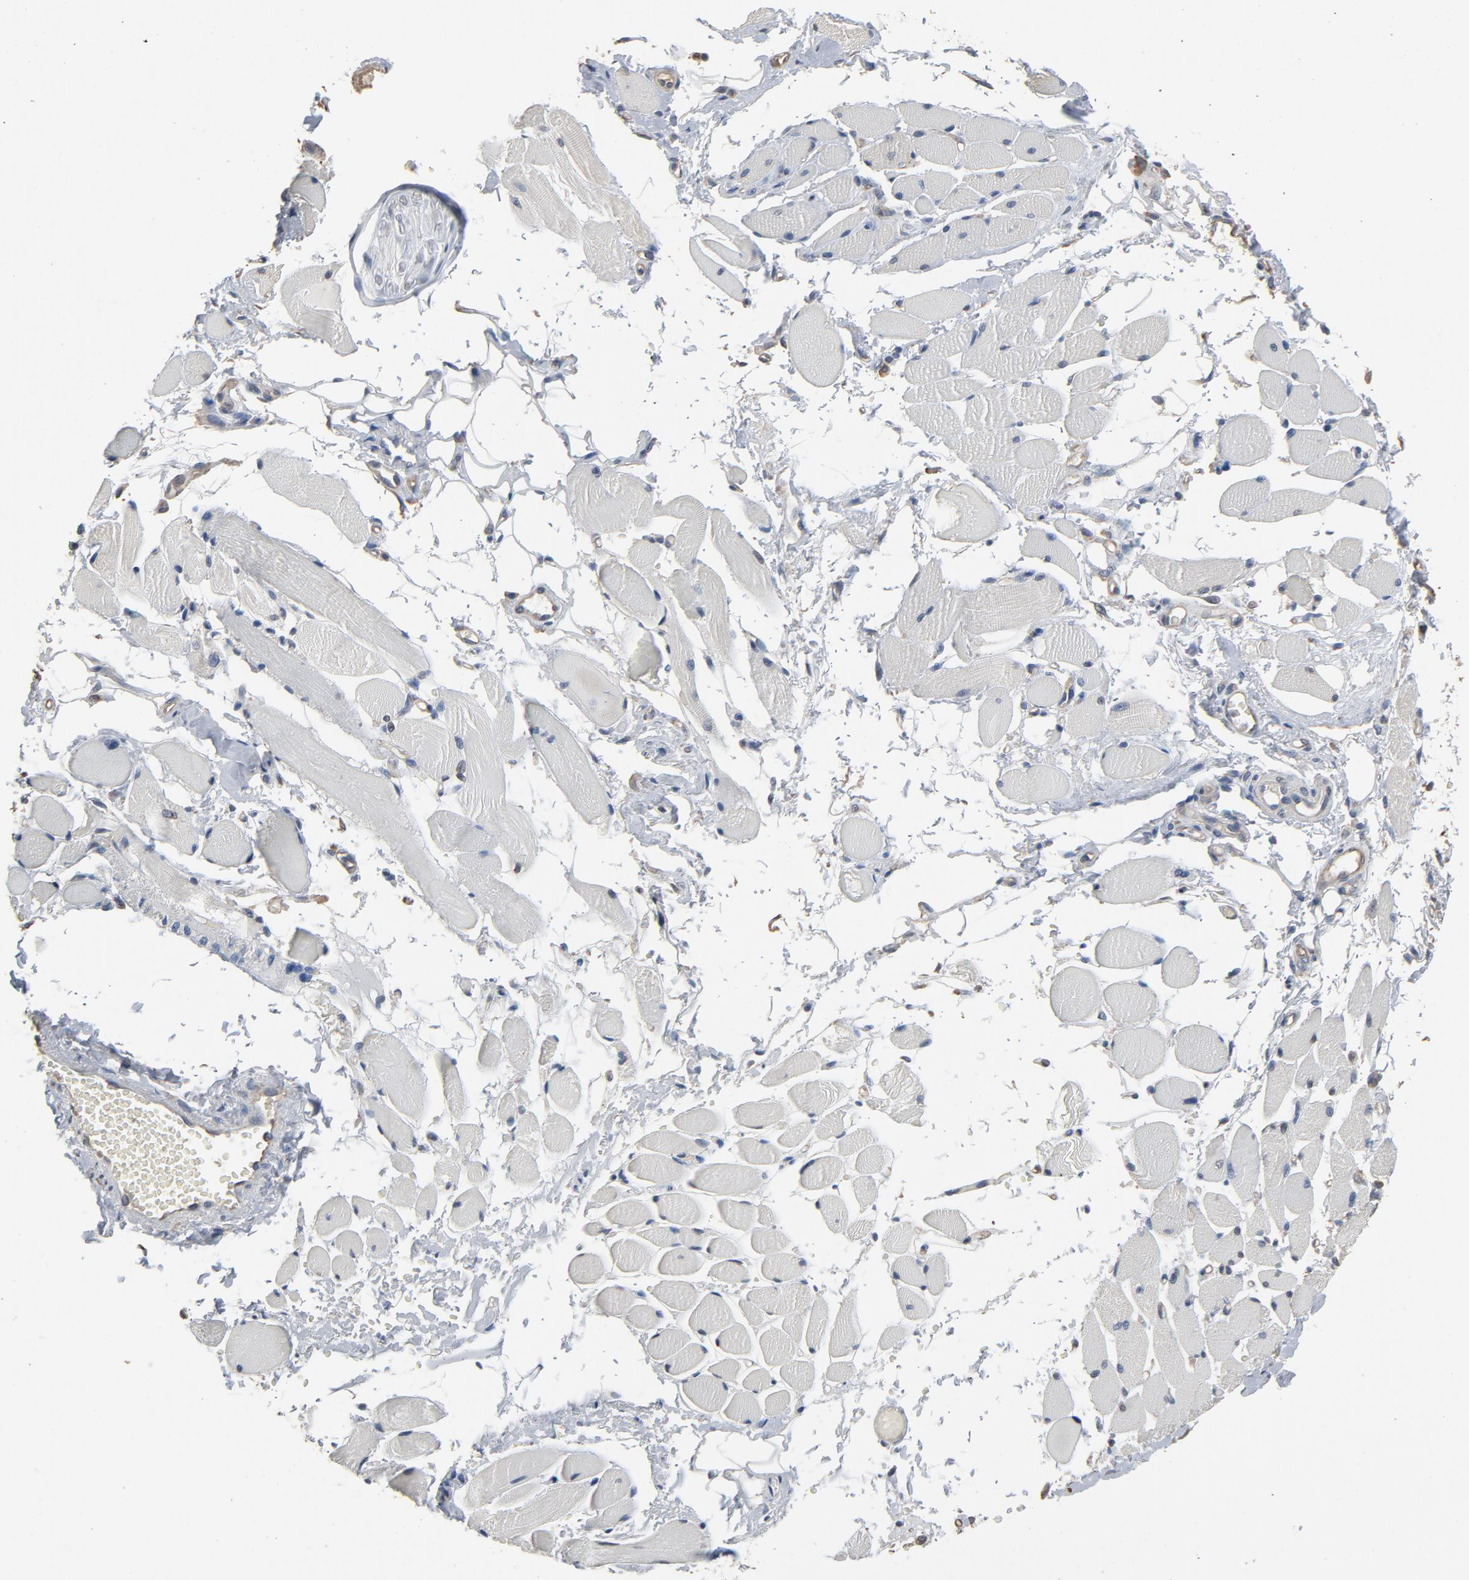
{"staining": {"intensity": "moderate", "quantity": ">75%", "location": "nuclear"}, "tissue": "adipose tissue", "cell_type": "Adipocytes", "image_type": "normal", "snomed": [{"axis": "morphology", "description": "Normal tissue, NOS"}, {"axis": "morphology", "description": "Squamous cell carcinoma, NOS"}, {"axis": "topography", "description": "Skeletal muscle"}, {"axis": "topography", "description": "Soft tissue"}, {"axis": "topography", "description": "Oral tissue"}], "caption": "An image of adipose tissue stained for a protein shows moderate nuclear brown staining in adipocytes. (Stains: DAB in brown, nuclei in blue, Microscopy: brightfield microscopy at high magnification).", "gene": "SOX6", "patient": {"sex": "male", "age": 54}}